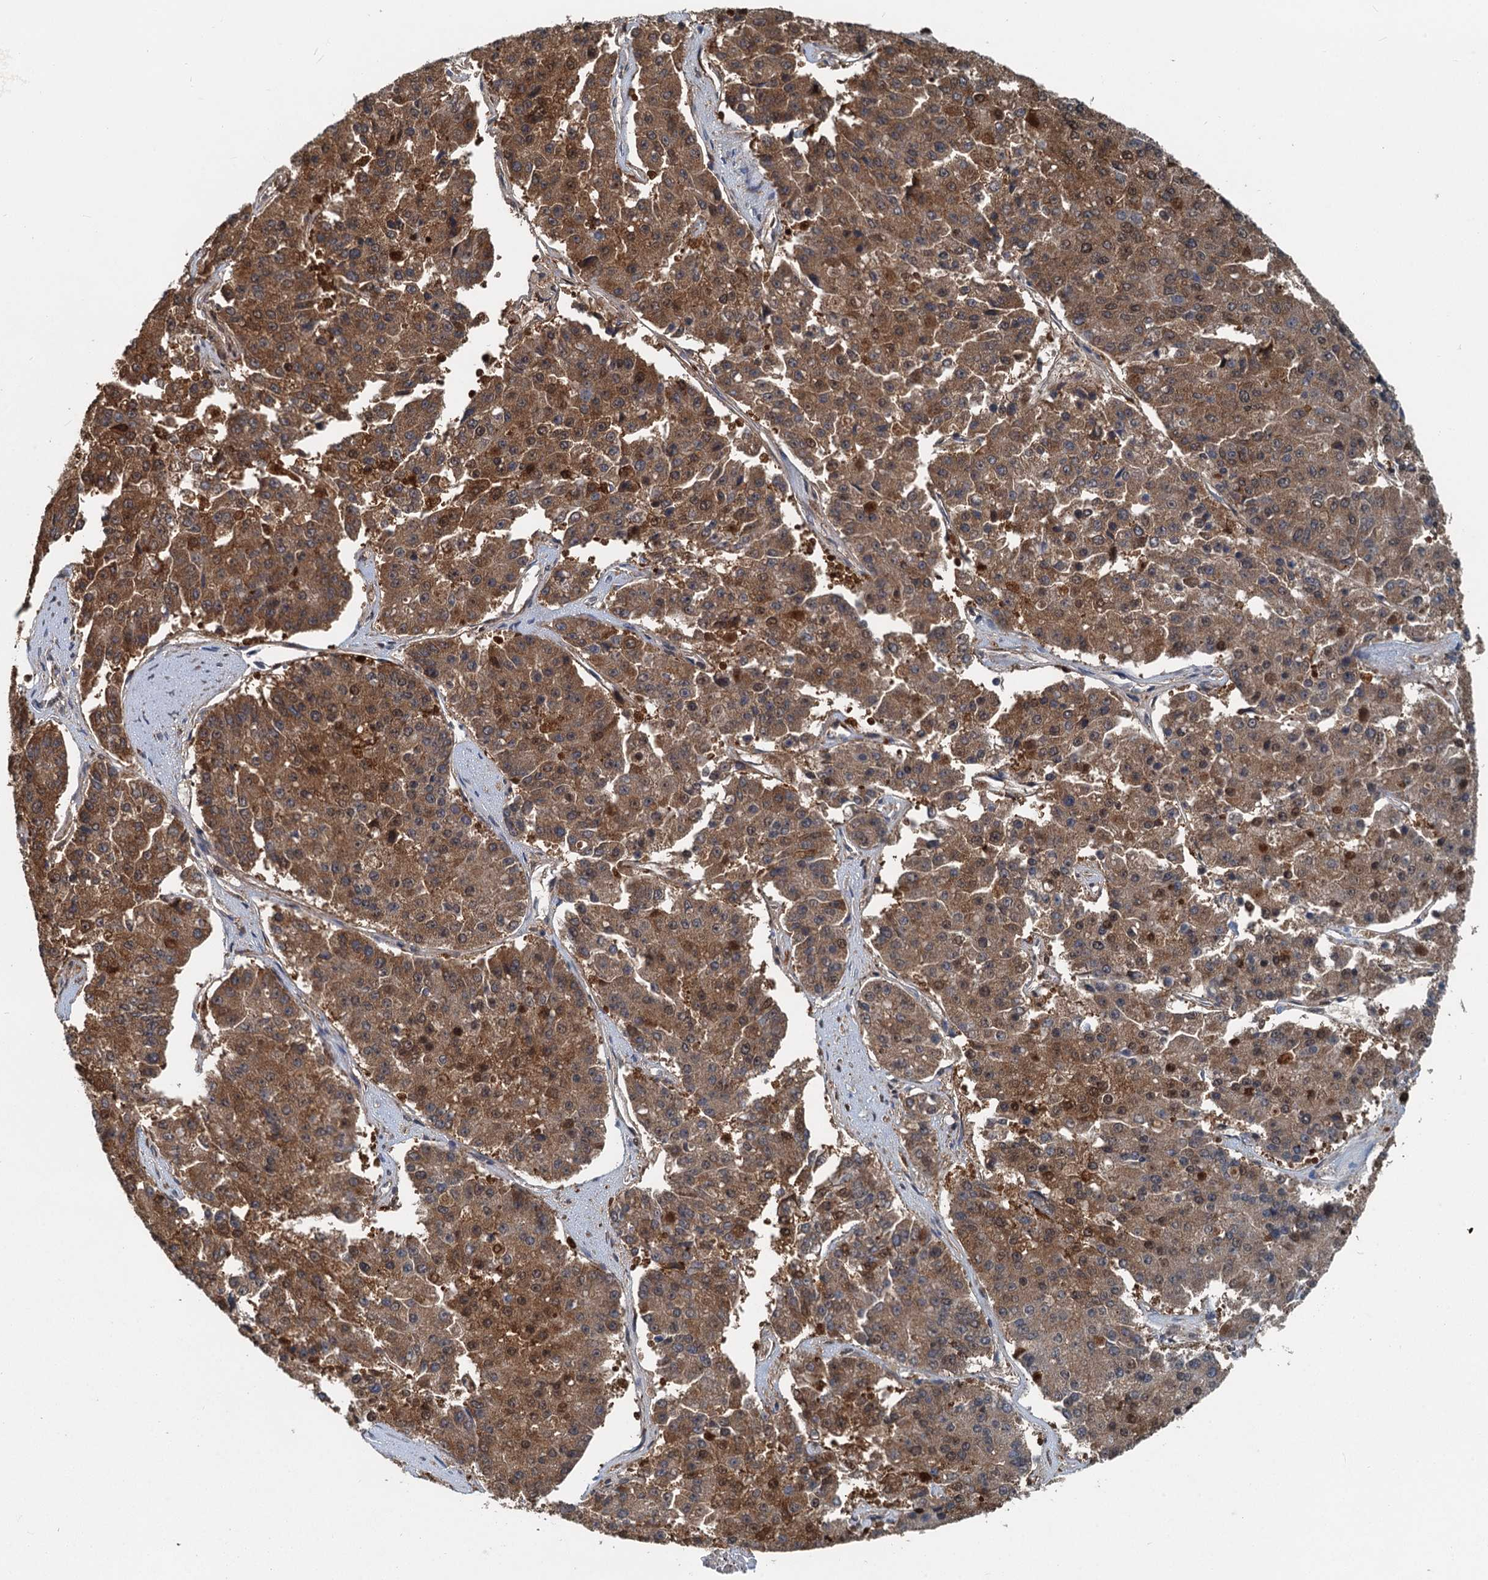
{"staining": {"intensity": "moderate", "quantity": ">75%", "location": "cytoplasmic/membranous,nuclear"}, "tissue": "pancreatic cancer", "cell_type": "Tumor cells", "image_type": "cancer", "snomed": [{"axis": "morphology", "description": "Adenocarcinoma, NOS"}, {"axis": "topography", "description": "Pancreas"}], "caption": "Immunohistochemical staining of human pancreatic cancer (adenocarcinoma) shows medium levels of moderate cytoplasmic/membranous and nuclear protein positivity in about >75% of tumor cells.", "gene": "GPI", "patient": {"sex": "male", "age": 50}}